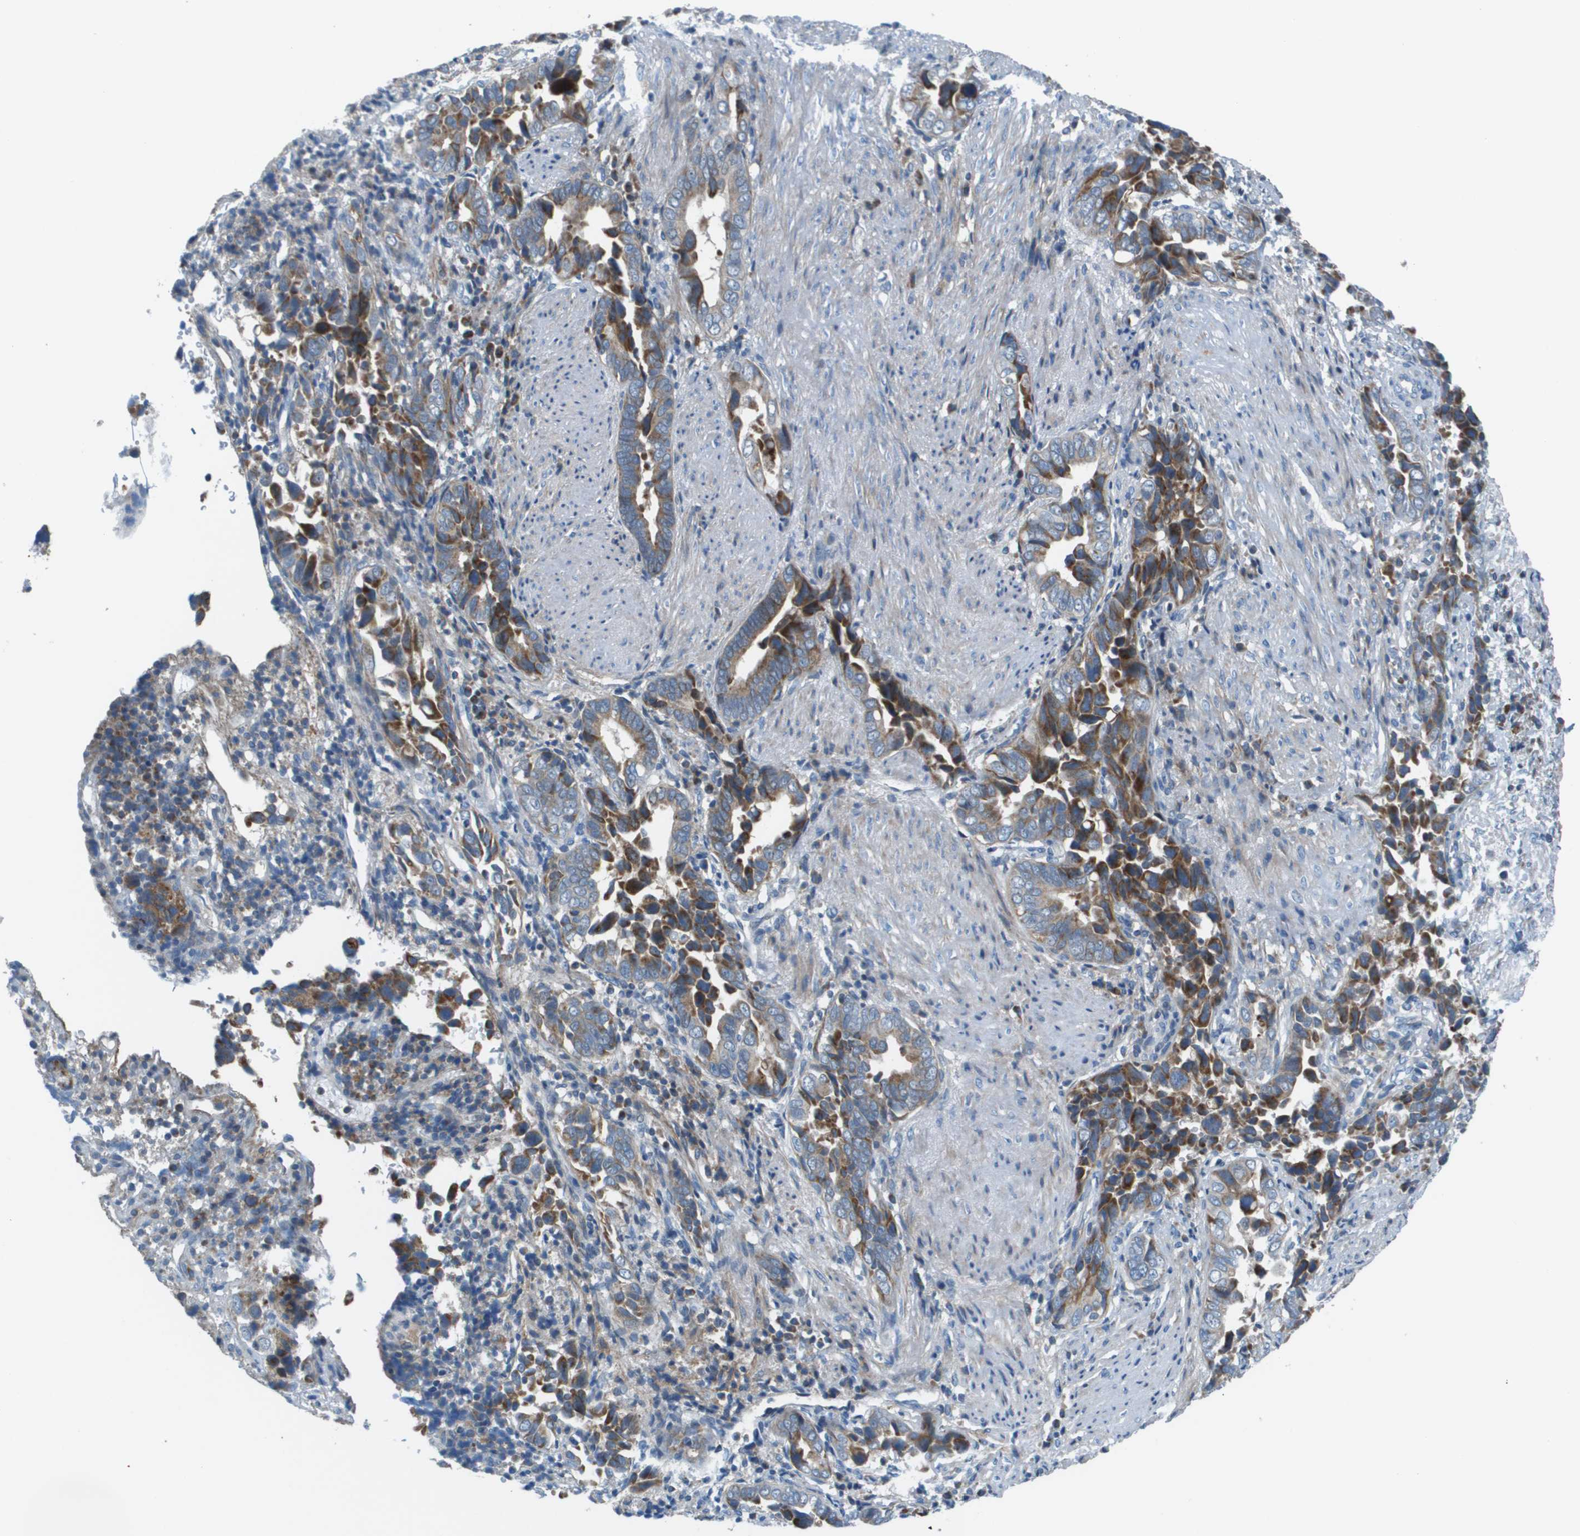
{"staining": {"intensity": "strong", "quantity": "25%-75%", "location": "cytoplasmic/membranous"}, "tissue": "liver cancer", "cell_type": "Tumor cells", "image_type": "cancer", "snomed": [{"axis": "morphology", "description": "Cholangiocarcinoma"}, {"axis": "topography", "description": "Liver"}], "caption": "Strong cytoplasmic/membranous protein expression is appreciated in approximately 25%-75% of tumor cells in liver cholangiocarcinoma. (DAB = brown stain, brightfield microscopy at high magnification).", "gene": "GALNT6", "patient": {"sex": "female", "age": 79}}